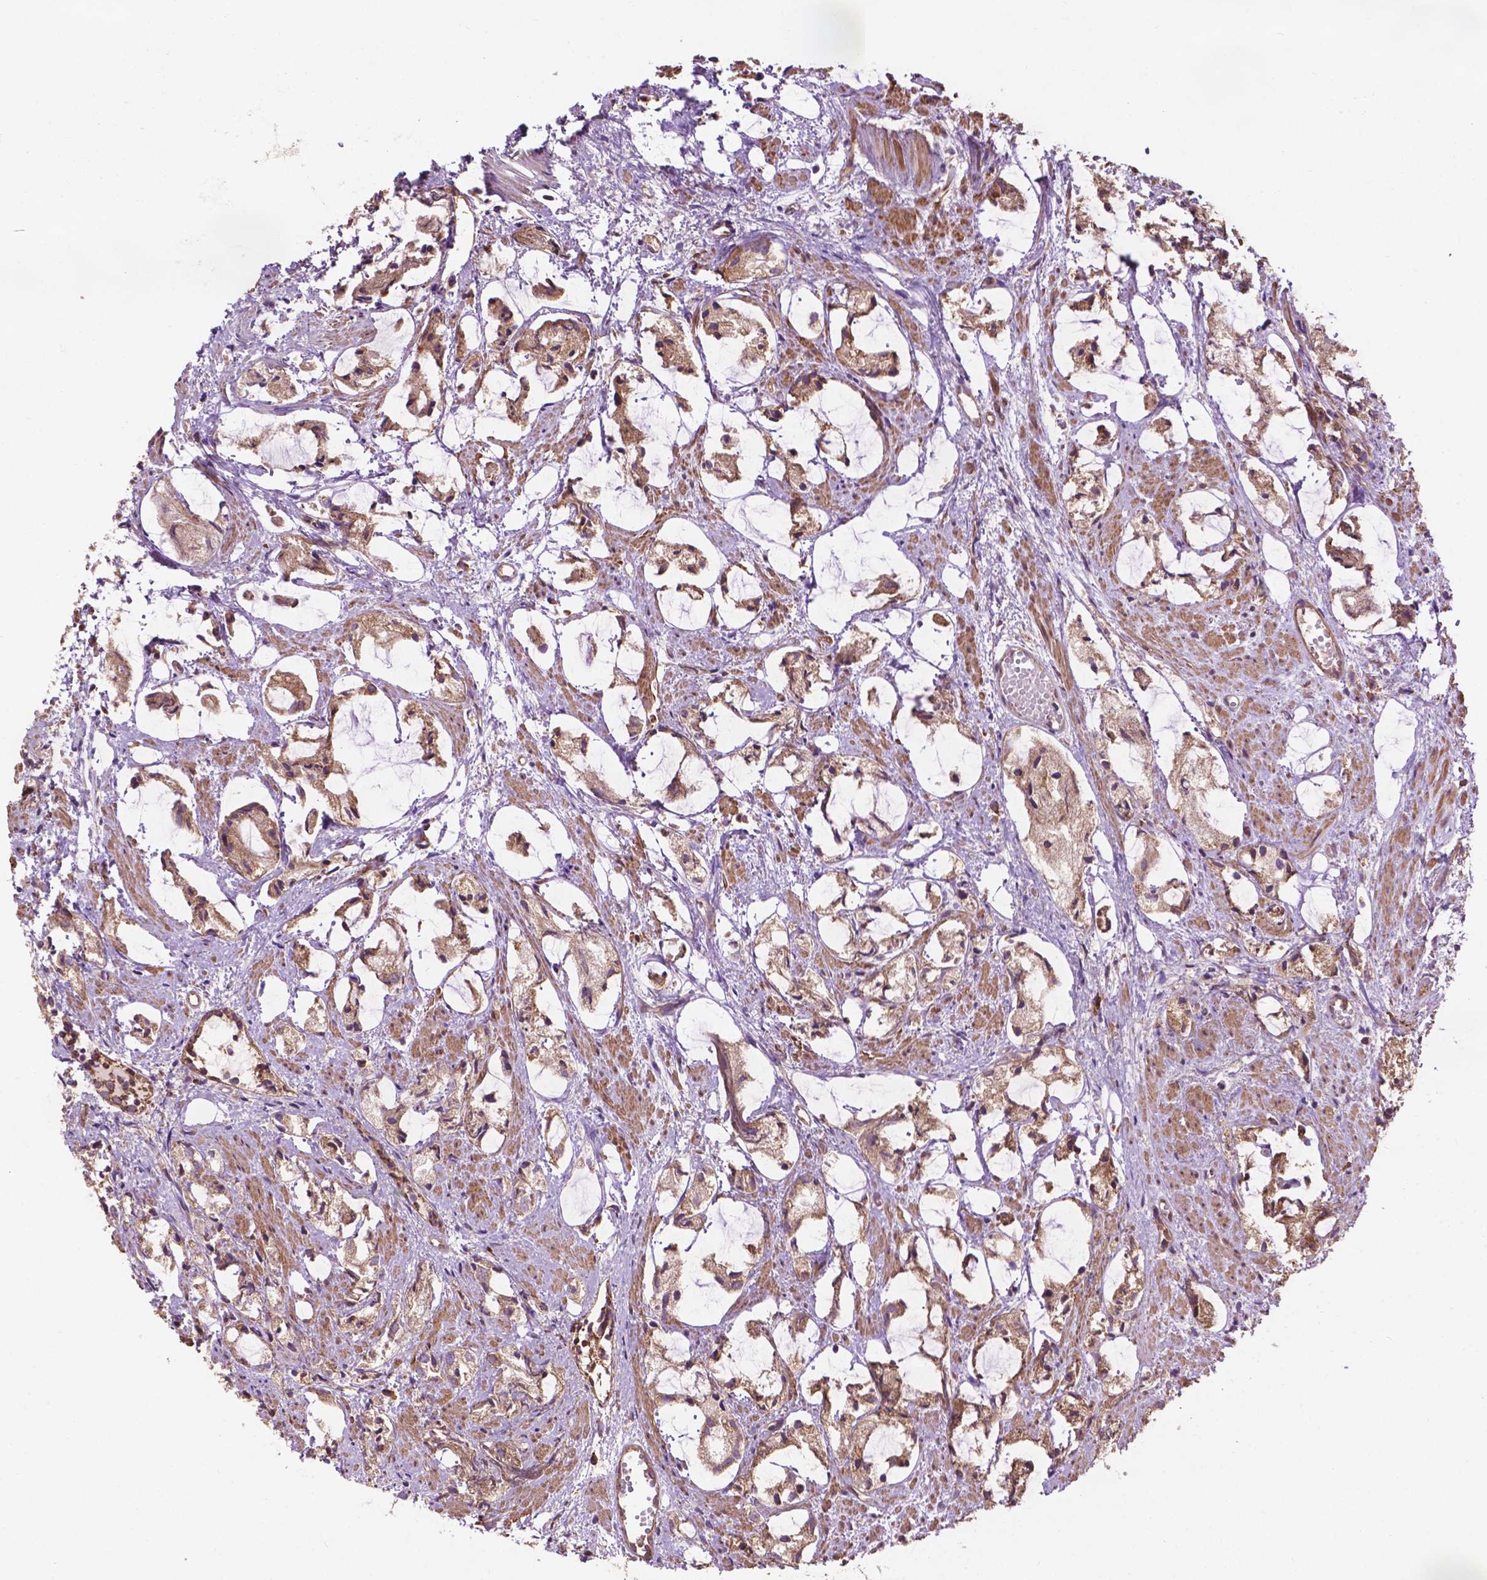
{"staining": {"intensity": "weak", "quantity": ">75%", "location": "cytoplasmic/membranous"}, "tissue": "prostate cancer", "cell_type": "Tumor cells", "image_type": "cancer", "snomed": [{"axis": "morphology", "description": "Adenocarcinoma, High grade"}, {"axis": "topography", "description": "Prostate"}], "caption": "Prostate adenocarcinoma (high-grade) stained for a protein (brown) shows weak cytoplasmic/membranous positive positivity in about >75% of tumor cells.", "gene": "CCDC71L", "patient": {"sex": "male", "age": 85}}